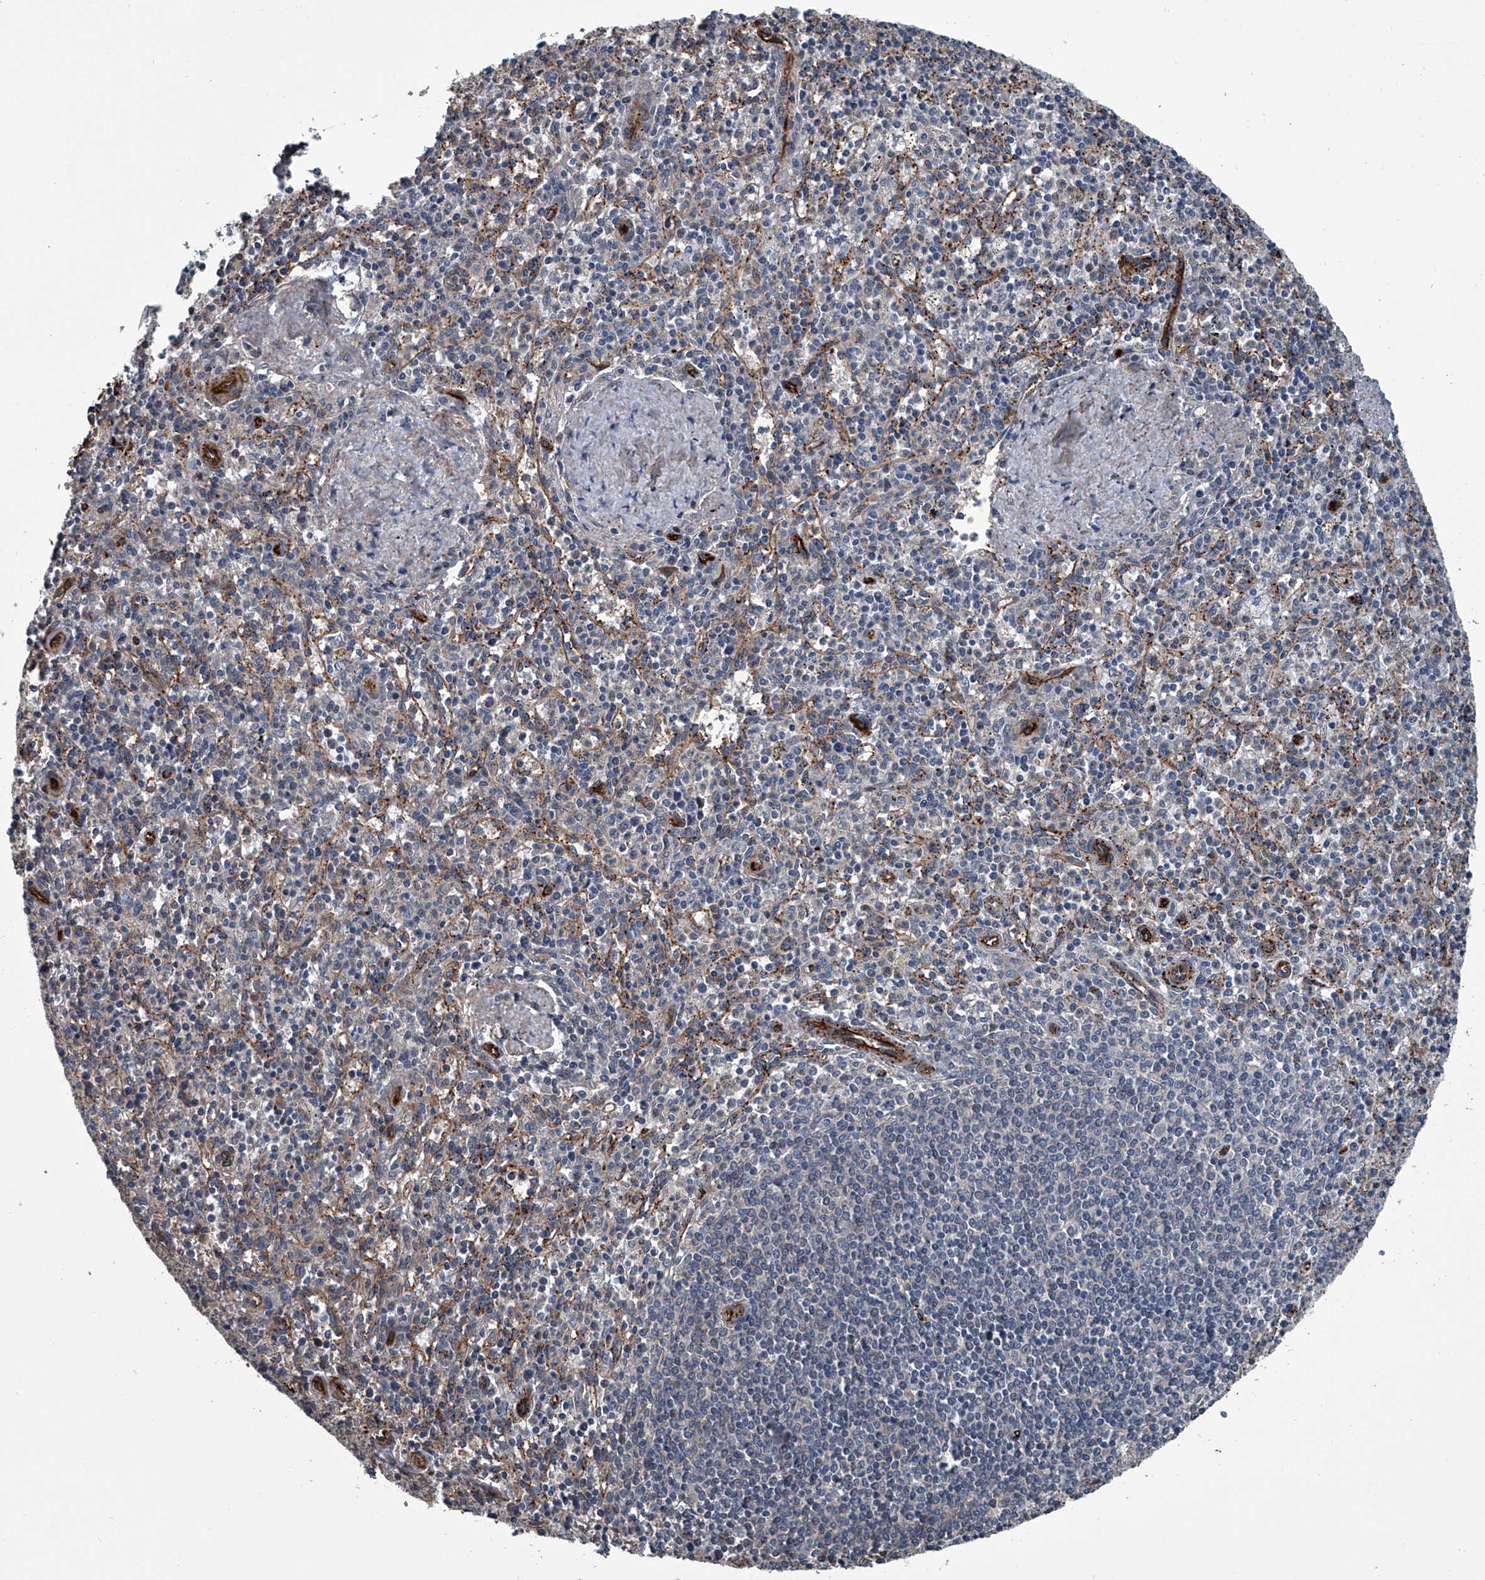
{"staining": {"intensity": "negative", "quantity": "none", "location": "none"}, "tissue": "spleen", "cell_type": "Cells in red pulp", "image_type": "normal", "snomed": [{"axis": "morphology", "description": "Normal tissue, NOS"}, {"axis": "topography", "description": "Spleen"}], "caption": "DAB immunohistochemical staining of normal human spleen reveals no significant staining in cells in red pulp. Brightfield microscopy of immunohistochemistry (IHC) stained with DAB (brown) and hematoxylin (blue), captured at high magnification.", "gene": "LDLRAD2", "patient": {"sex": "male", "age": 72}}